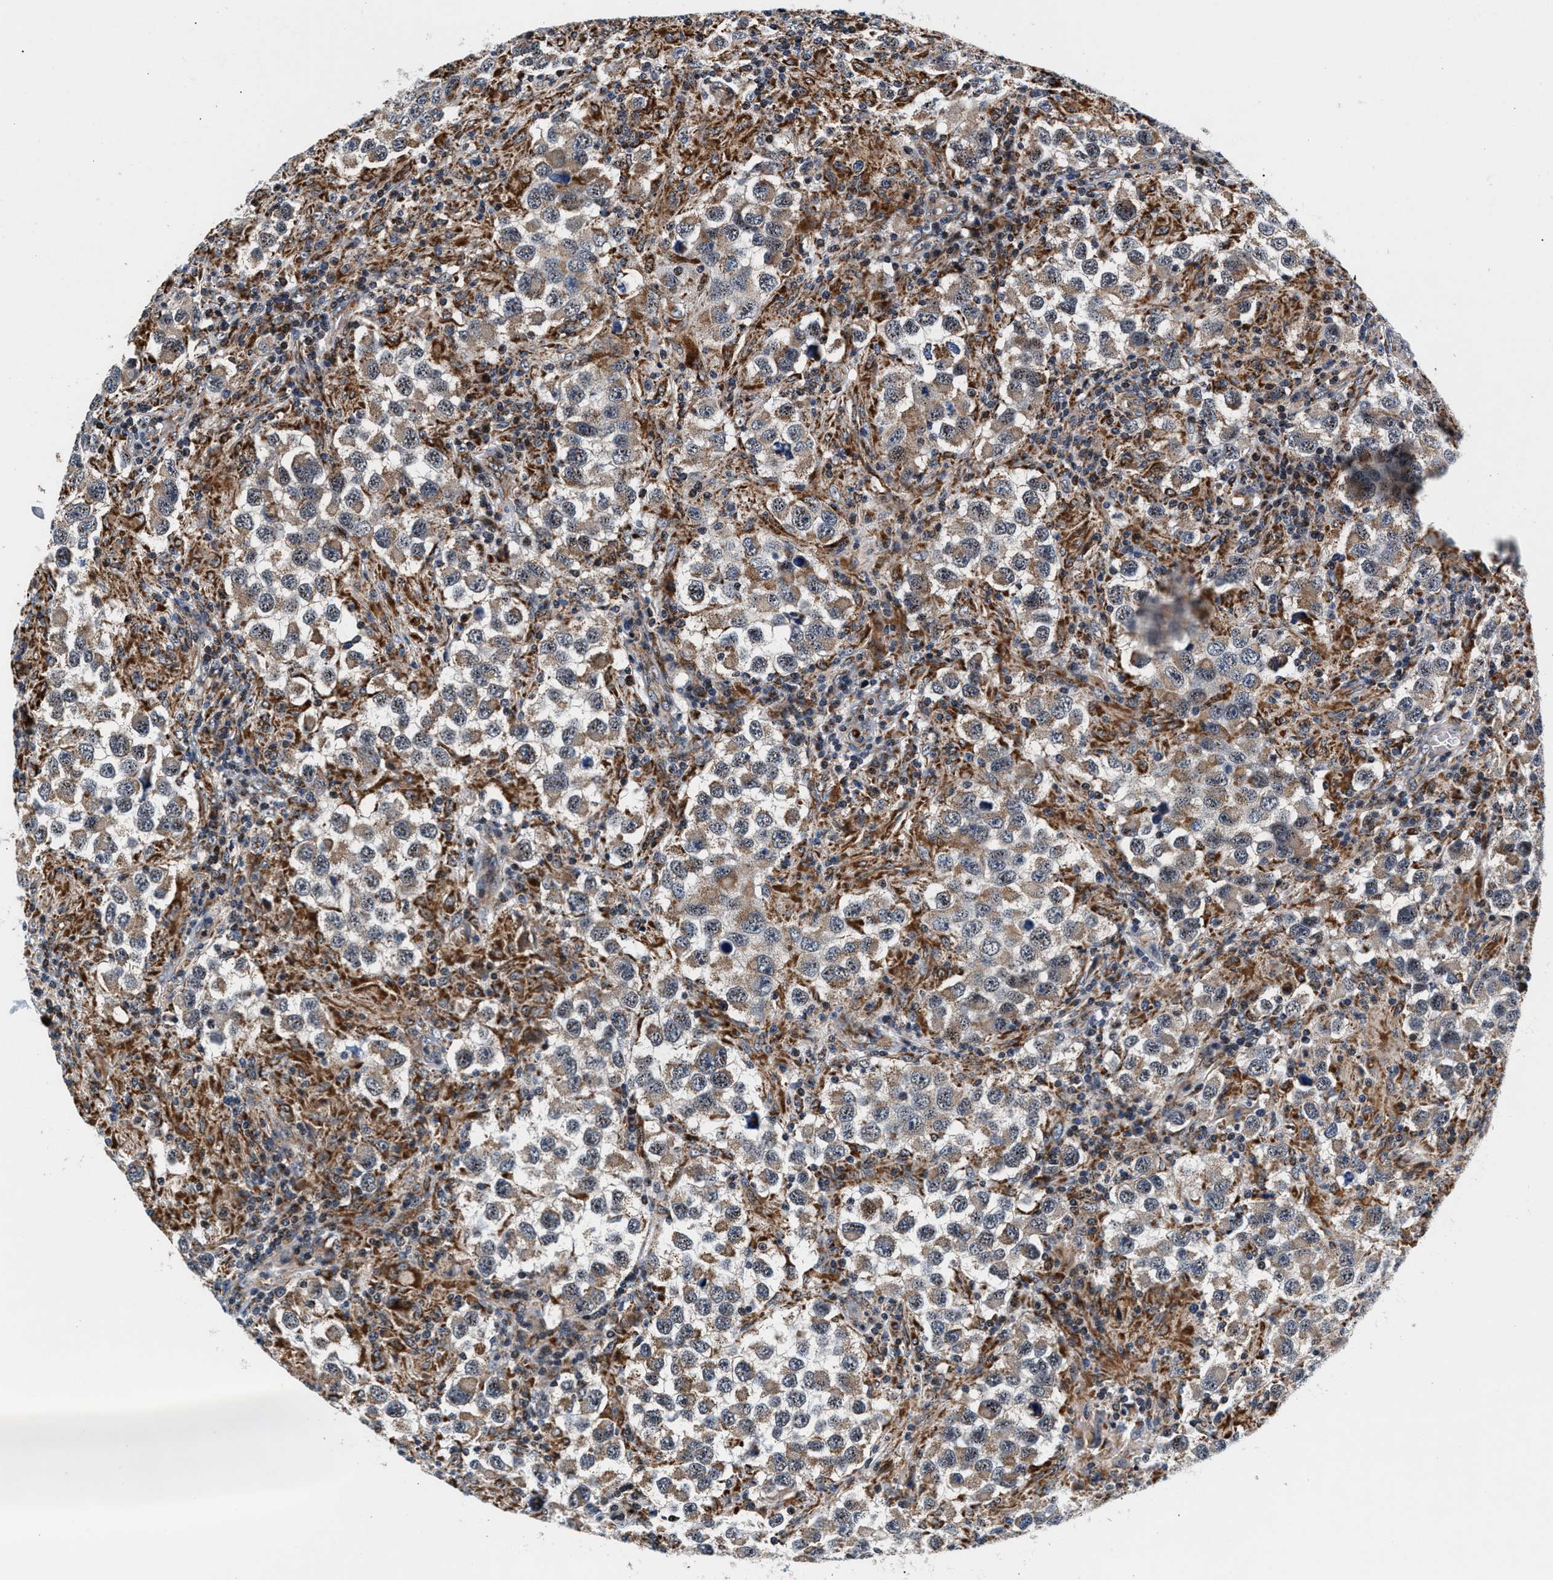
{"staining": {"intensity": "weak", "quantity": ">75%", "location": "cytoplasmic/membranous"}, "tissue": "testis cancer", "cell_type": "Tumor cells", "image_type": "cancer", "snomed": [{"axis": "morphology", "description": "Carcinoma, Embryonal, NOS"}, {"axis": "topography", "description": "Testis"}], "caption": "An immunohistochemistry image of tumor tissue is shown. Protein staining in brown highlights weak cytoplasmic/membranous positivity in testis cancer within tumor cells.", "gene": "SGK1", "patient": {"sex": "male", "age": 21}}